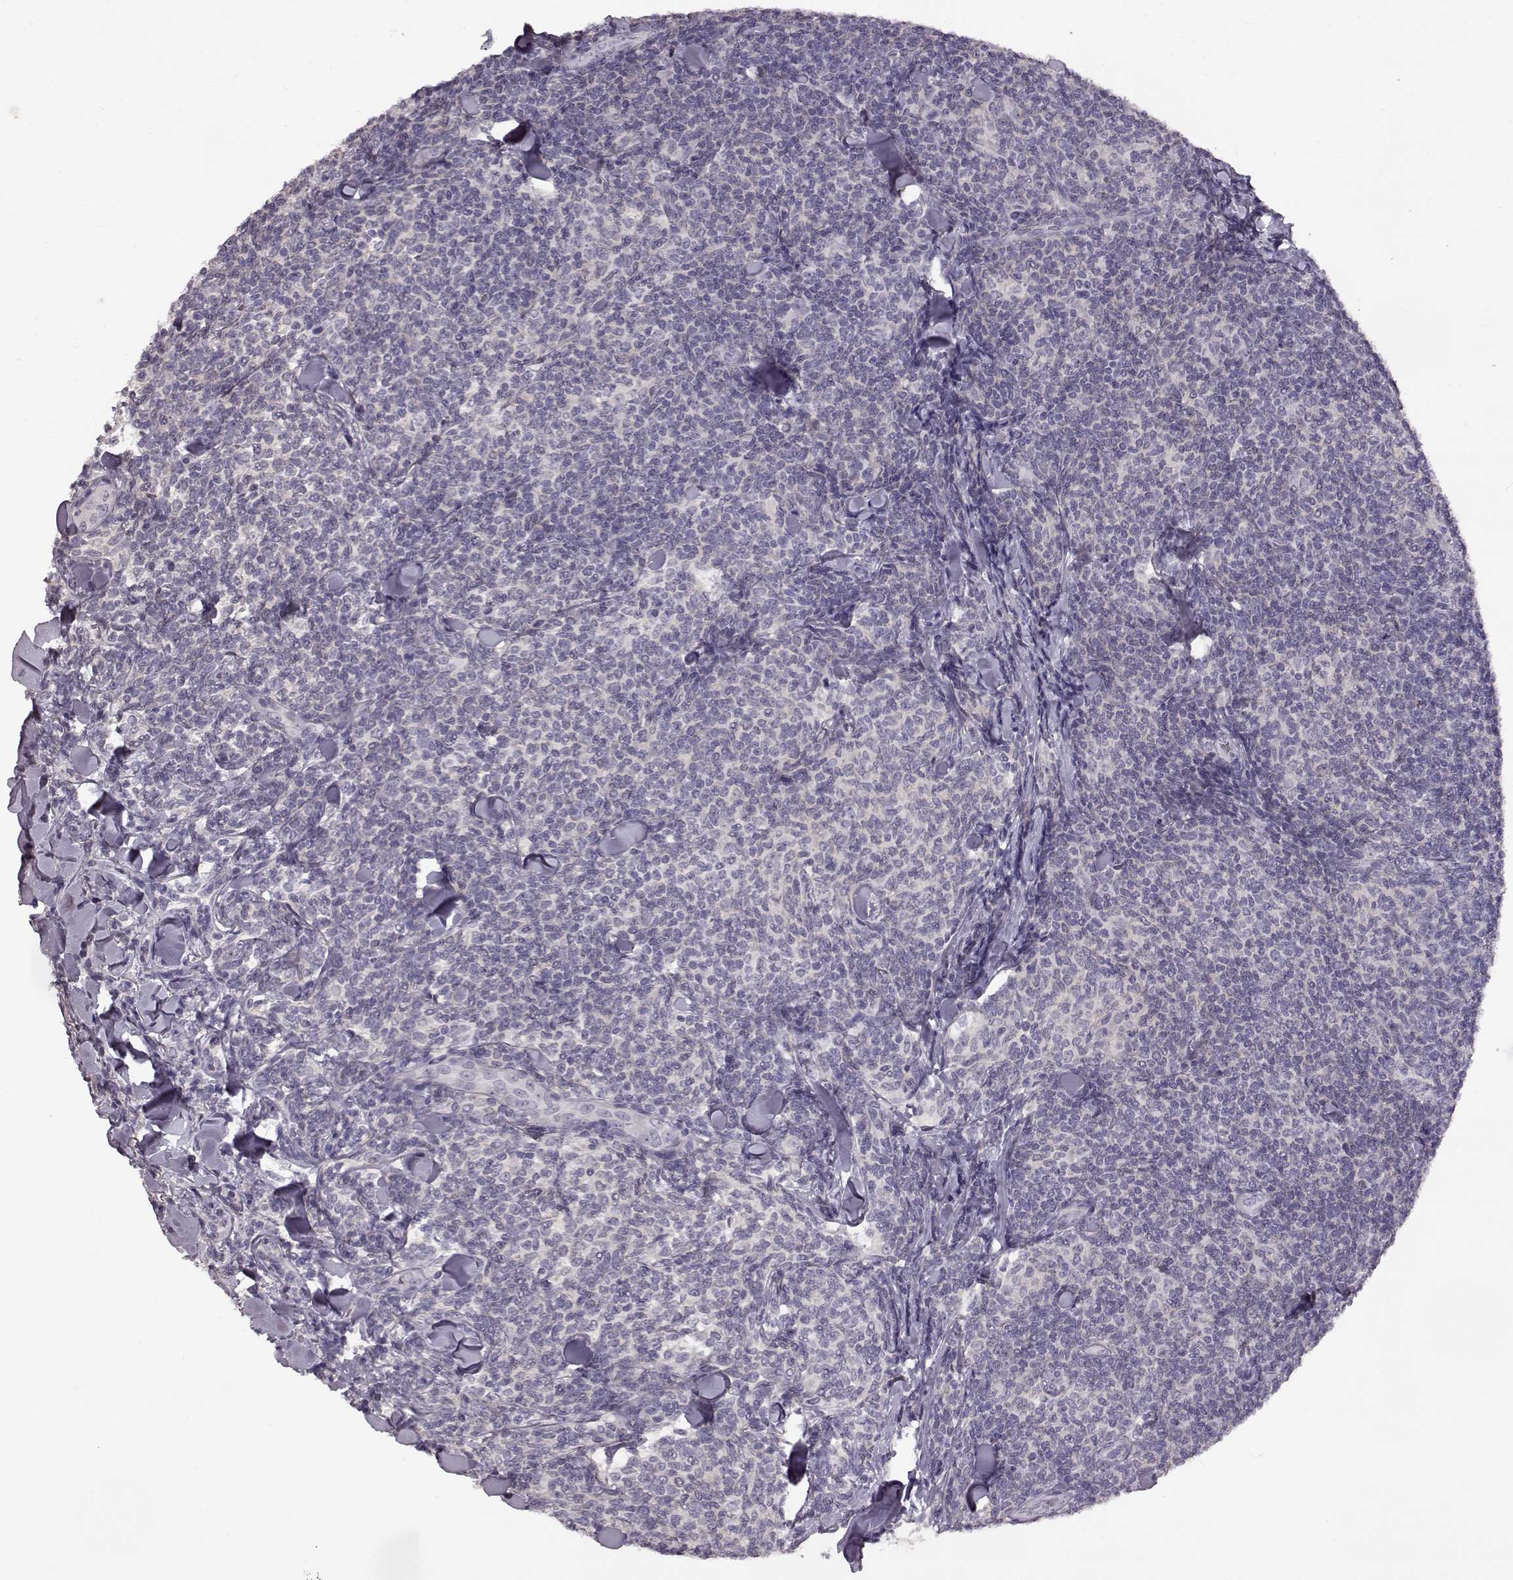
{"staining": {"intensity": "negative", "quantity": "none", "location": "none"}, "tissue": "lymphoma", "cell_type": "Tumor cells", "image_type": "cancer", "snomed": [{"axis": "morphology", "description": "Malignant lymphoma, non-Hodgkin's type, Low grade"}, {"axis": "topography", "description": "Lymph node"}], "caption": "Low-grade malignant lymphoma, non-Hodgkin's type was stained to show a protein in brown. There is no significant expression in tumor cells.", "gene": "SPAG17", "patient": {"sex": "female", "age": 56}}